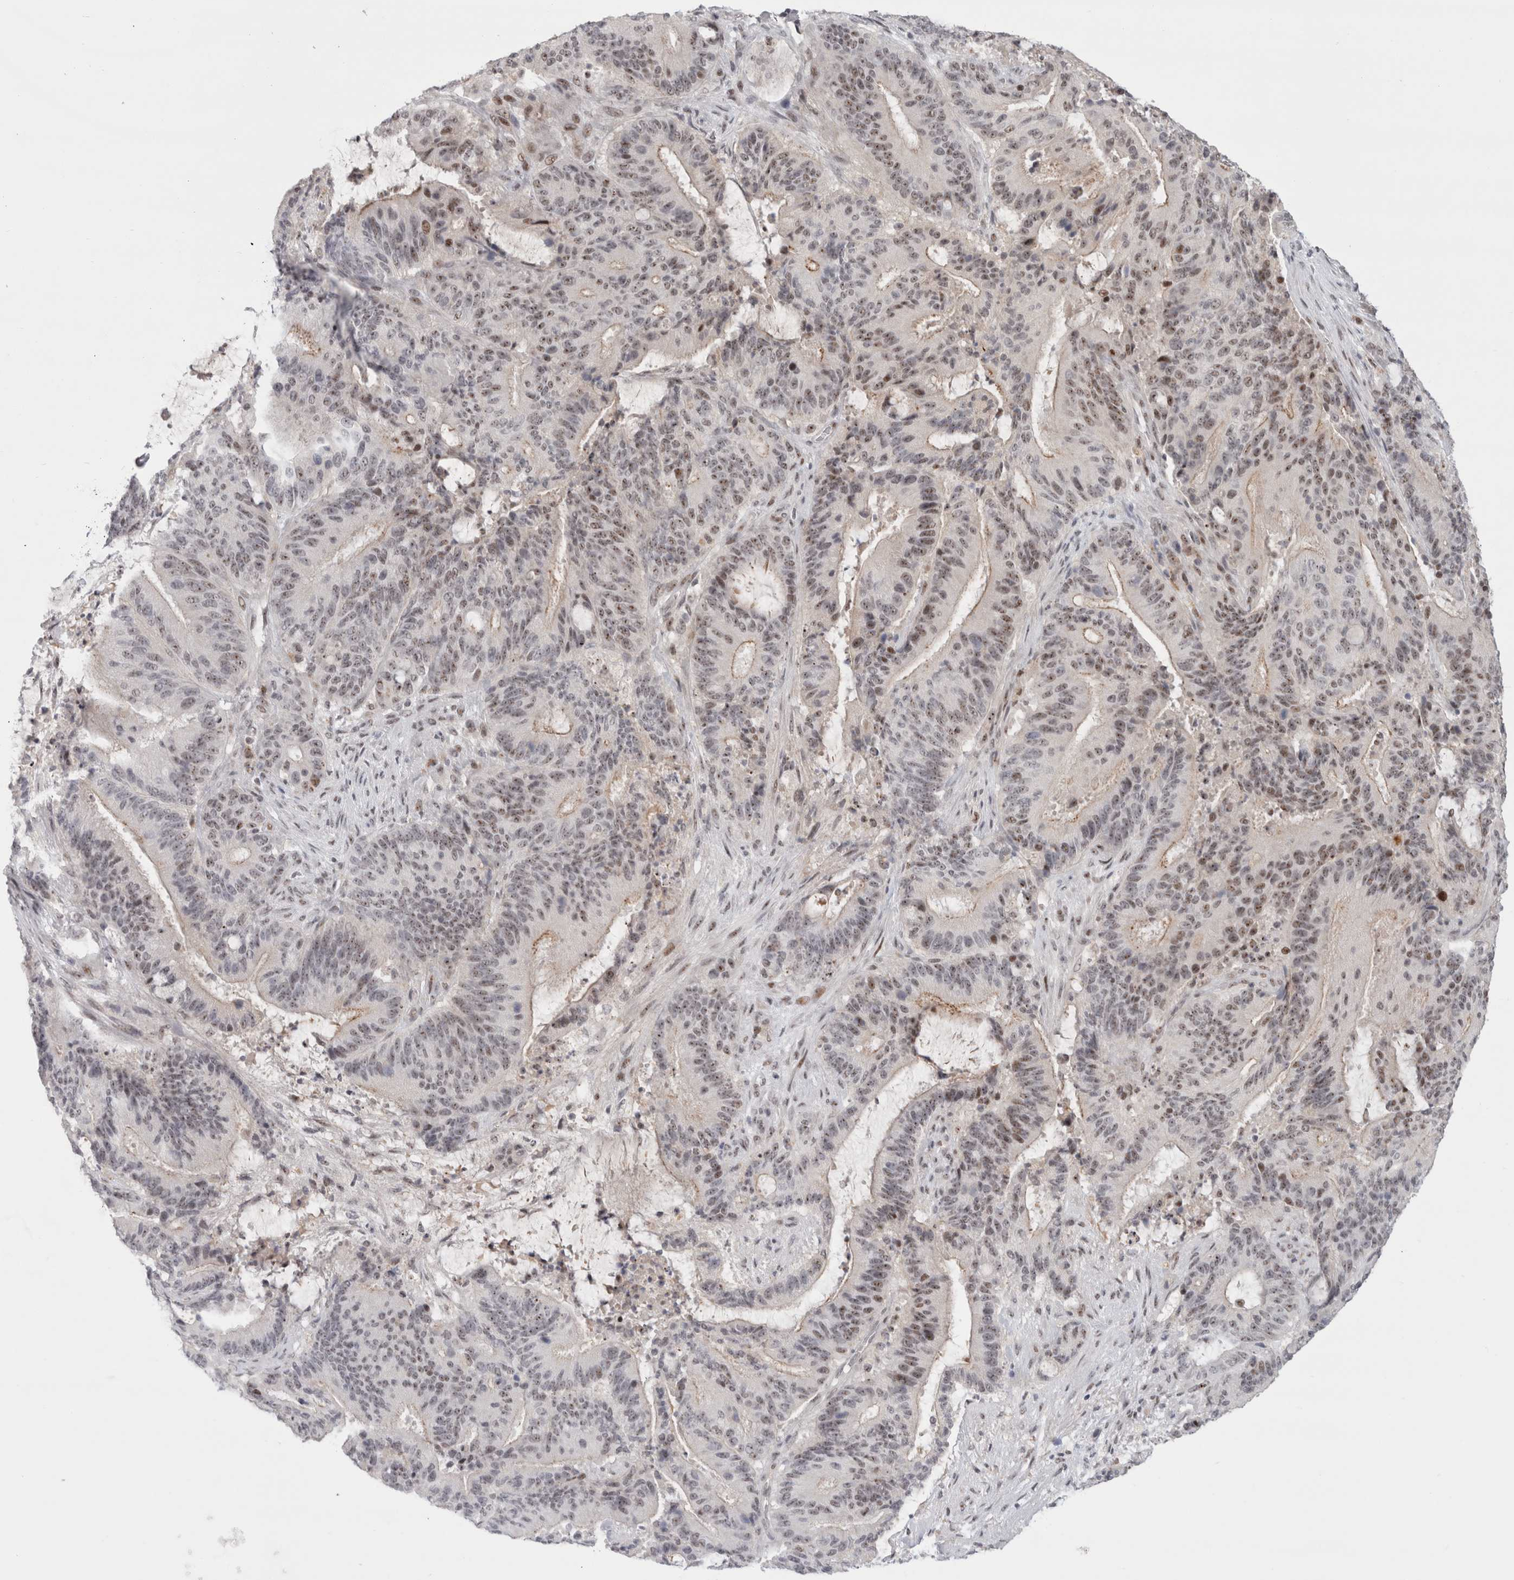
{"staining": {"intensity": "weak", "quantity": ">75%", "location": "nuclear"}, "tissue": "liver cancer", "cell_type": "Tumor cells", "image_type": "cancer", "snomed": [{"axis": "morphology", "description": "Normal tissue, NOS"}, {"axis": "morphology", "description": "Cholangiocarcinoma"}, {"axis": "topography", "description": "Liver"}, {"axis": "topography", "description": "Peripheral nerve tissue"}], "caption": "Liver cholangiocarcinoma tissue reveals weak nuclear positivity in about >75% of tumor cells", "gene": "SENP6", "patient": {"sex": "female", "age": 73}}